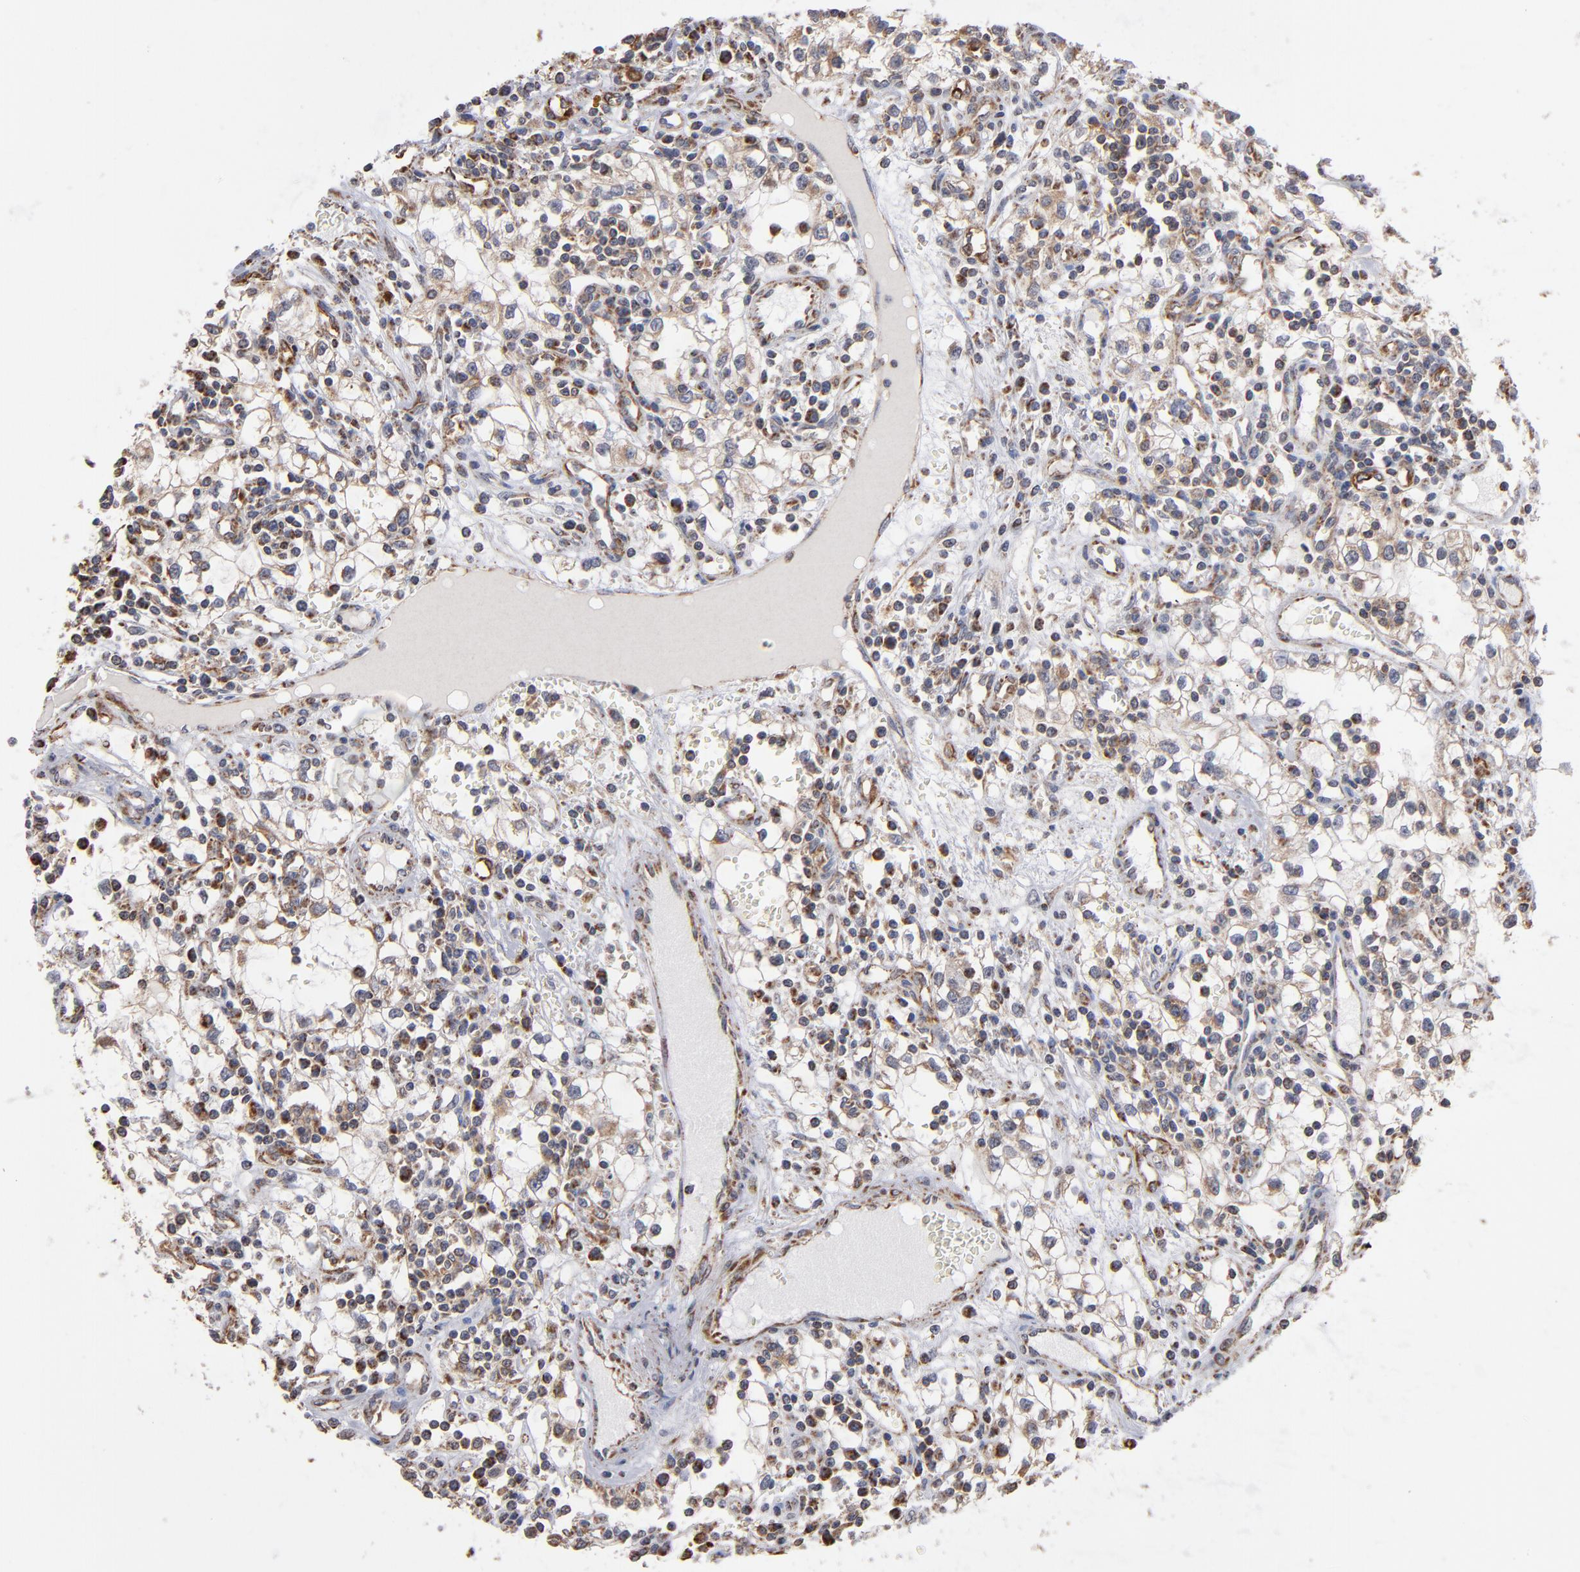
{"staining": {"intensity": "weak", "quantity": ">75%", "location": "cytoplasmic/membranous"}, "tissue": "renal cancer", "cell_type": "Tumor cells", "image_type": "cancer", "snomed": [{"axis": "morphology", "description": "Adenocarcinoma, NOS"}, {"axis": "topography", "description": "Kidney"}], "caption": "Immunohistochemical staining of human adenocarcinoma (renal) exhibits weak cytoplasmic/membranous protein staining in about >75% of tumor cells.", "gene": "MIPOL1", "patient": {"sex": "male", "age": 82}}